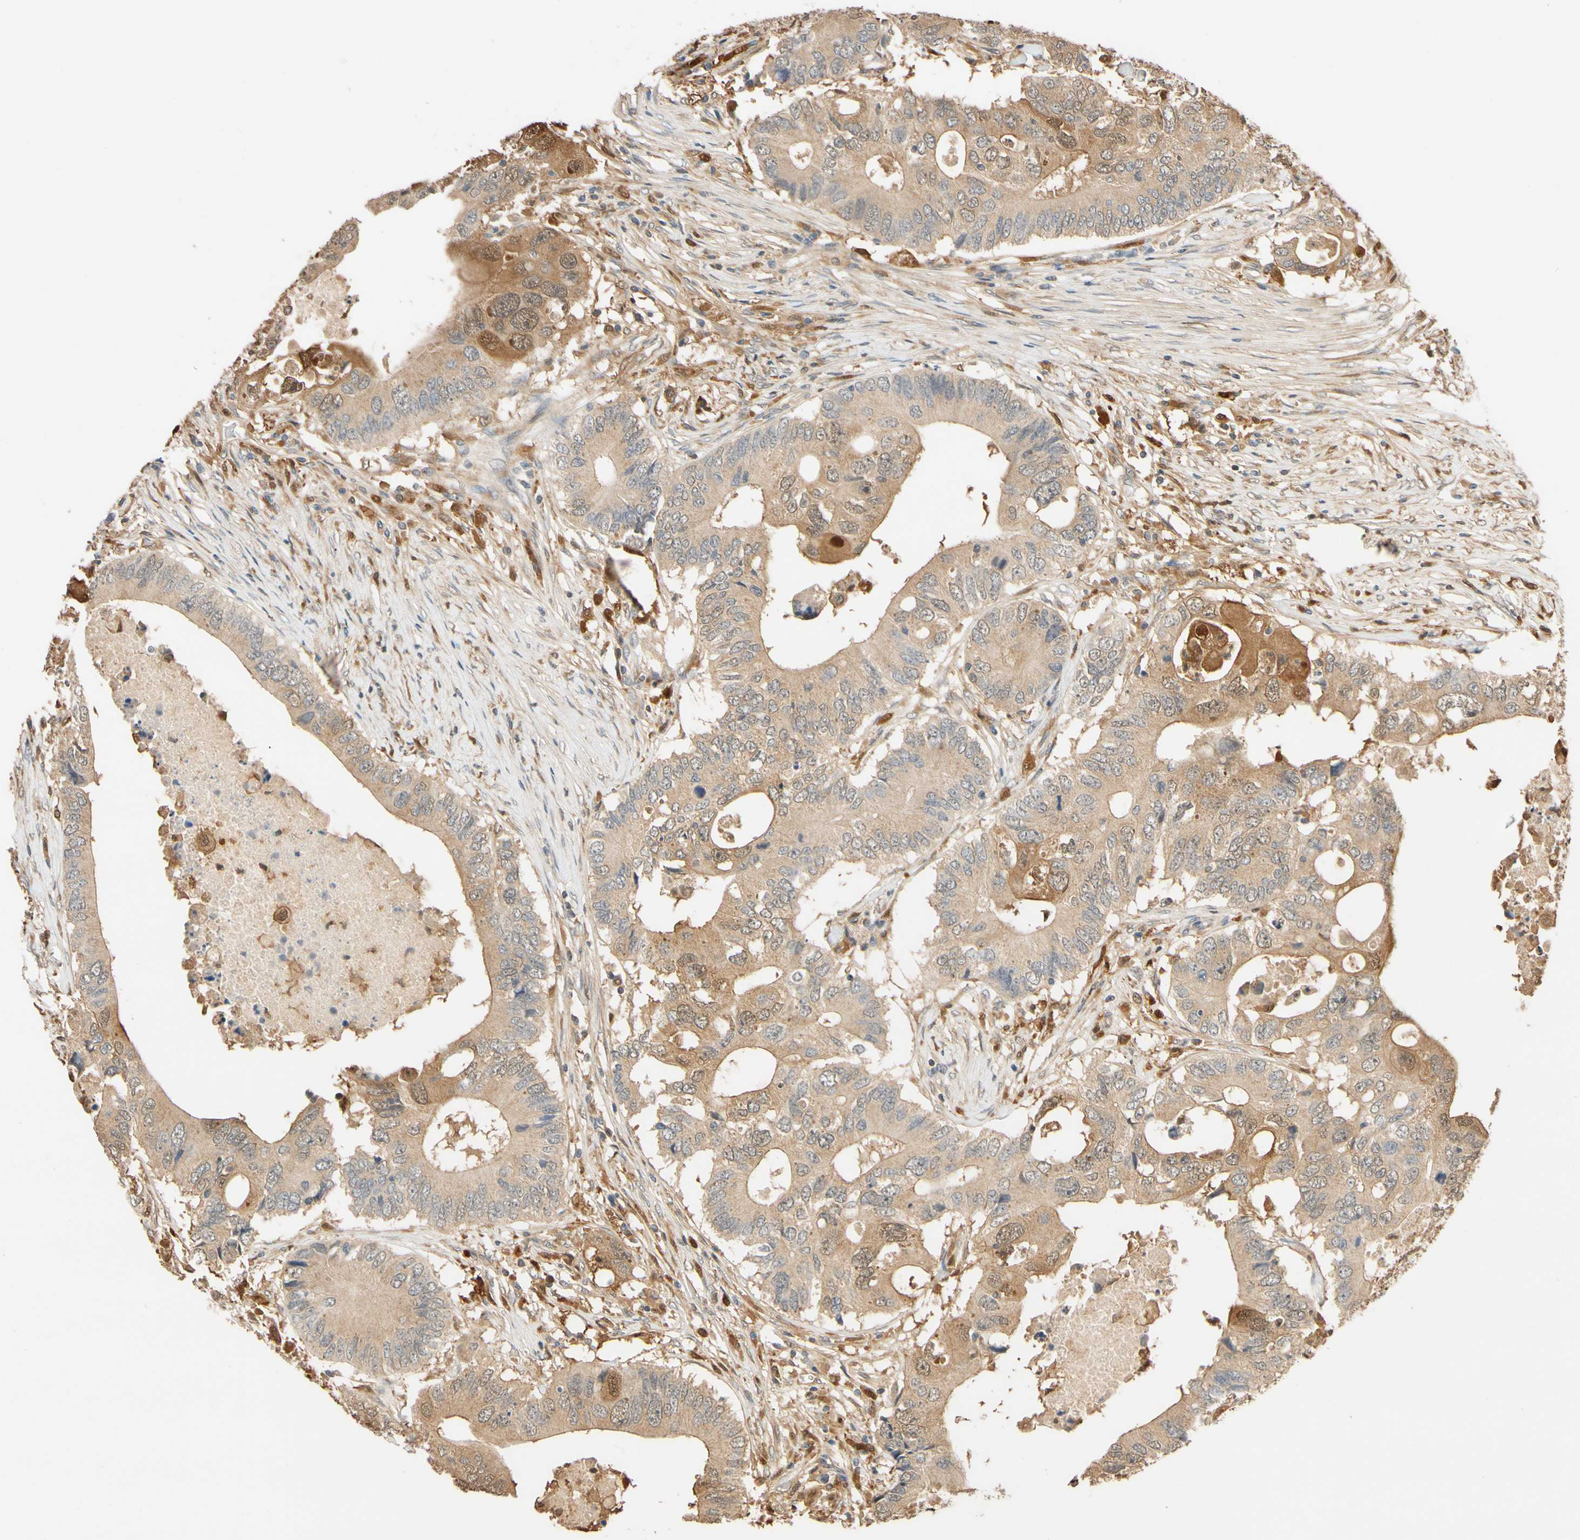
{"staining": {"intensity": "weak", "quantity": ">75%", "location": "cytoplasmic/membranous"}, "tissue": "colorectal cancer", "cell_type": "Tumor cells", "image_type": "cancer", "snomed": [{"axis": "morphology", "description": "Adenocarcinoma, NOS"}, {"axis": "topography", "description": "Colon"}], "caption": "The micrograph reveals immunohistochemical staining of colorectal adenocarcinoma. There is weak cytoplasmic/membranous expression is appreciated in about >75% of tumor cells. (IHC, brightfield microscopy, high magnification).", "gene": "GPSM2", "patient": {"sex": "male", "age": 71}}